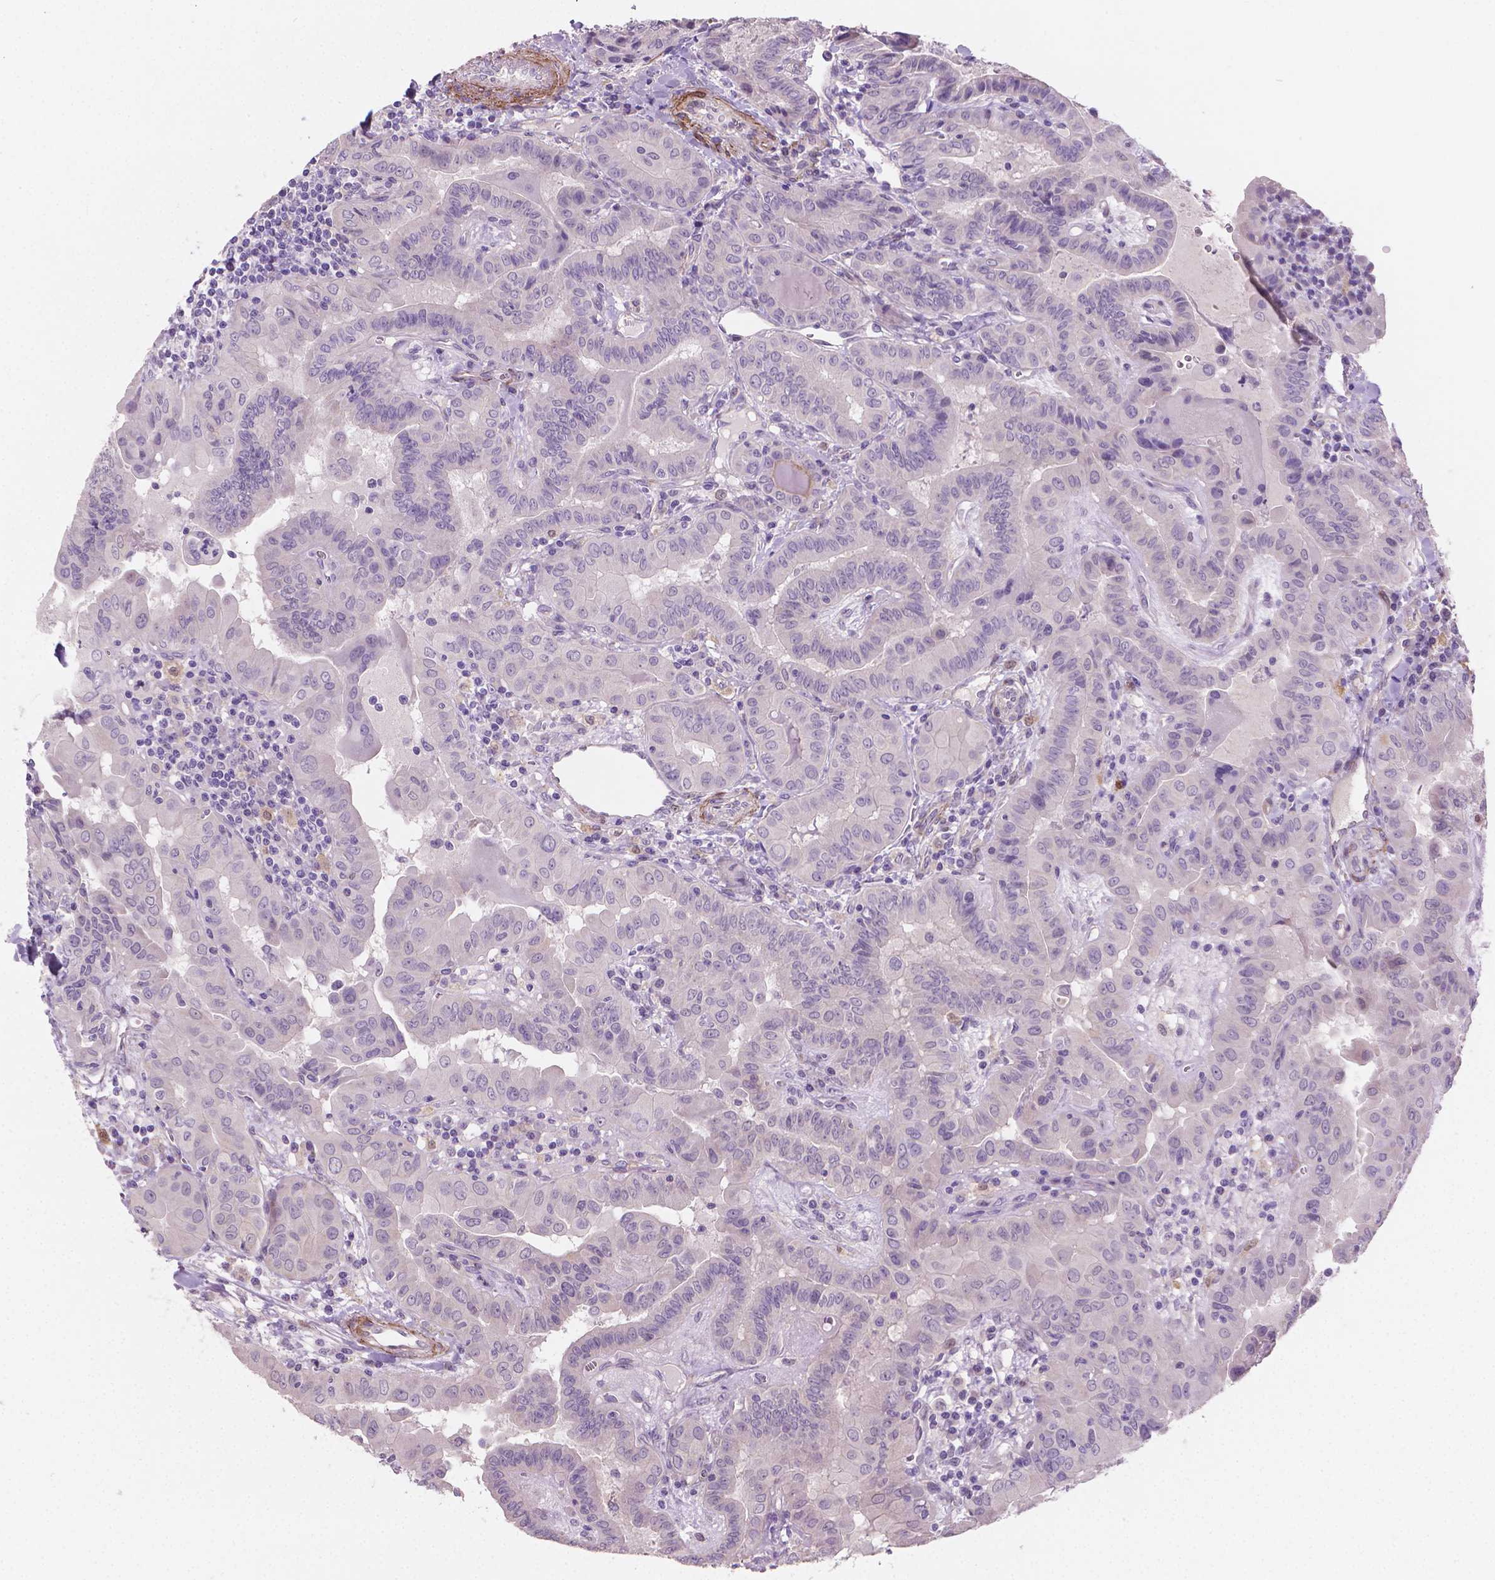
{"staining": {"intensity": "negative", "quantity": "none", "location": "none"}, "tissue": "thyroid cancer", "cell_type": "Tumor cells", "image_type": "cancer", "snomed": [{"axis": "morphology", "description": "Papillary adenocarcinoma, NOS"}, {"axis": "topography", "description": "Thyroid gland"}], "caption": "Immunohistochemistry histopathology image of neoplastic tissue: human papillary adenocarcinoma (thyroid) stained with DAB (3,3'-diaminobenzidine) displays no significant protein positivity in tumor cells.", "gene": "GSDMA", "patient": {"sex": "female", "age": 37}}